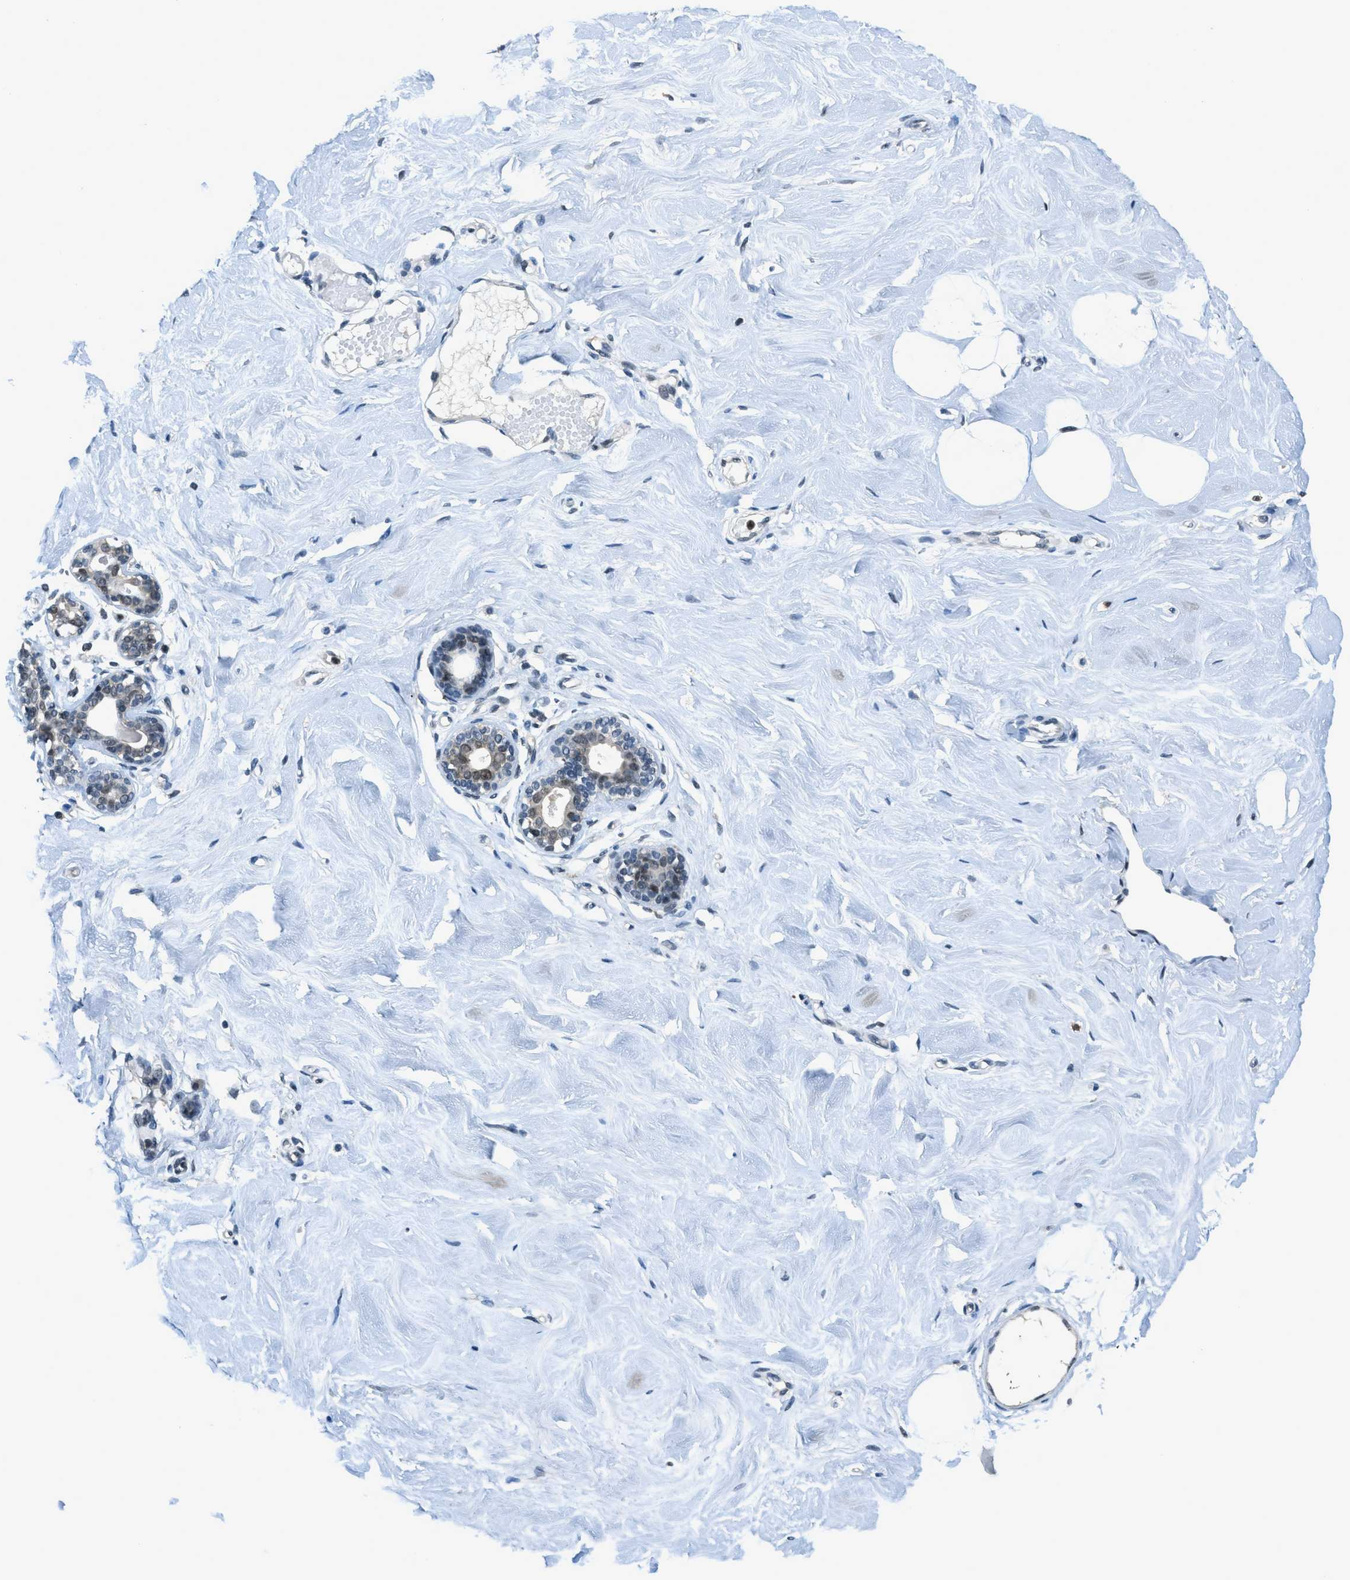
{"staining": {"intensity": "weak", "quantity": ">75%", "location": "nuclear"}, "tissue": "breast", "cell_type": "Adipocytes", "image_type": "normal", "snomed": [{"axis": "morphology", "description": "Normal tissue, NOS"}, {"axis": "topography", "description": "Breast"}], "caption": "Immunohistochemistry (DAB (3,3'-diaminobenzidine)) staining of benign human breast exhibits weak nuclear protein positivity in about >75% of adipocytes.", "gene": "OGFR", "patient": {"sex": "female", "age": 23}}